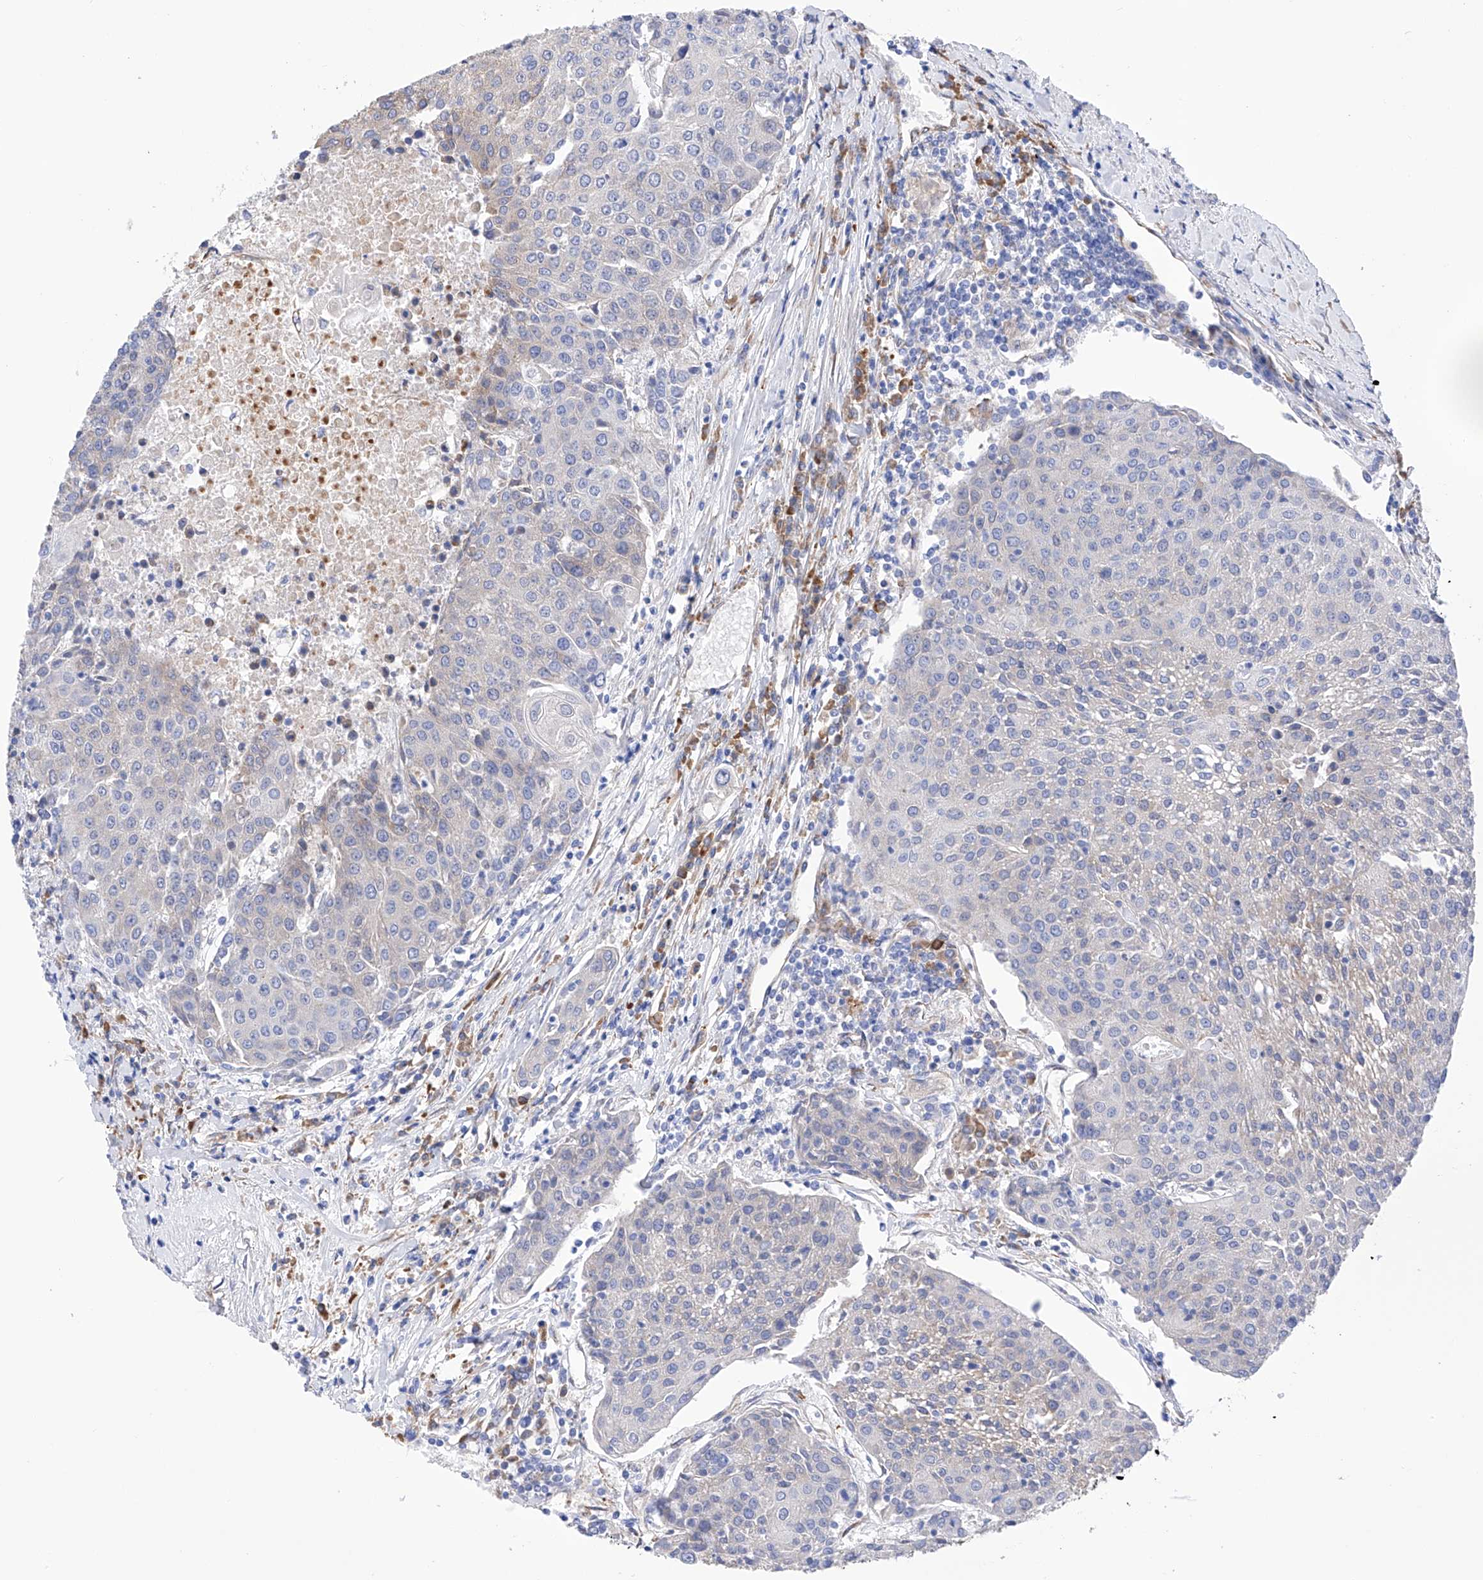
{"staining": {"intensity": "weak", "quantity": "<25%", "location": "cytoplasmic/membranous"}, "tissue": "urothelial cancer", "cell_type": "Tumor cells", "image_type": "cancer", "snomed": [{"axis": "morphology", "description": "Urothelial carcinoma, High grade"}, {"axis": "topography", "description": "Urinary bladder"}], "caption": "Immunohistochemistry (IHC) of high-grade urothelial carcinoma exhibits no staining in tumor cells.", "gene": "PDIA5", "patient": {"sex": "female", "age": 85}}